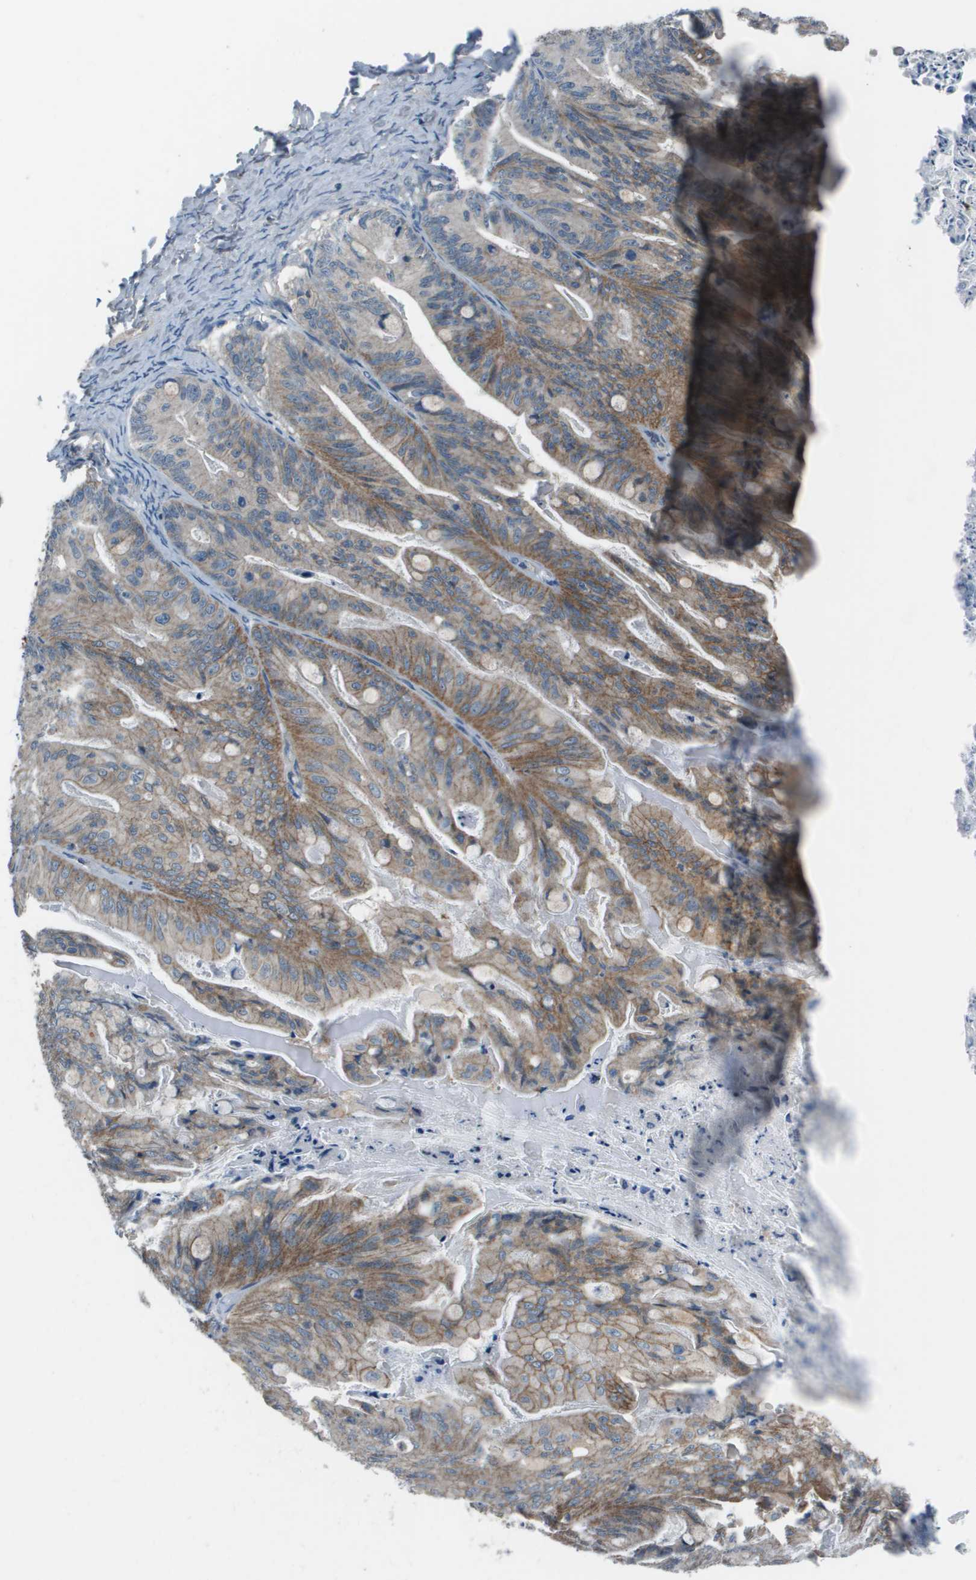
{"staining": {"intensity": "moderate", "quantity": "25%-75%", "location": "cytoplasmic/membranous"}, "tissue": "ovarian cancer", "cell_type": "Tumor cells", "image_type": "cancer", "snomed": [{"axis": "morphology", "description": "Cystadenocarcinoma, mucinous, NOS"}, {"axis": "topography", "description": "Ovary"}], "caption": "IHC histopathology image of neoplastic tissue: mucinous cystadenocarcinoma (ovarian) stained using IHC displays medium levels of moderate protein expression localized specifically in the cytoplasmic/membranous of tumor cells, appearing as a cytoplasmic/membranous brown color.", "gene": "PCOLCE", "patient": {"sex": "female", "age": 37}}